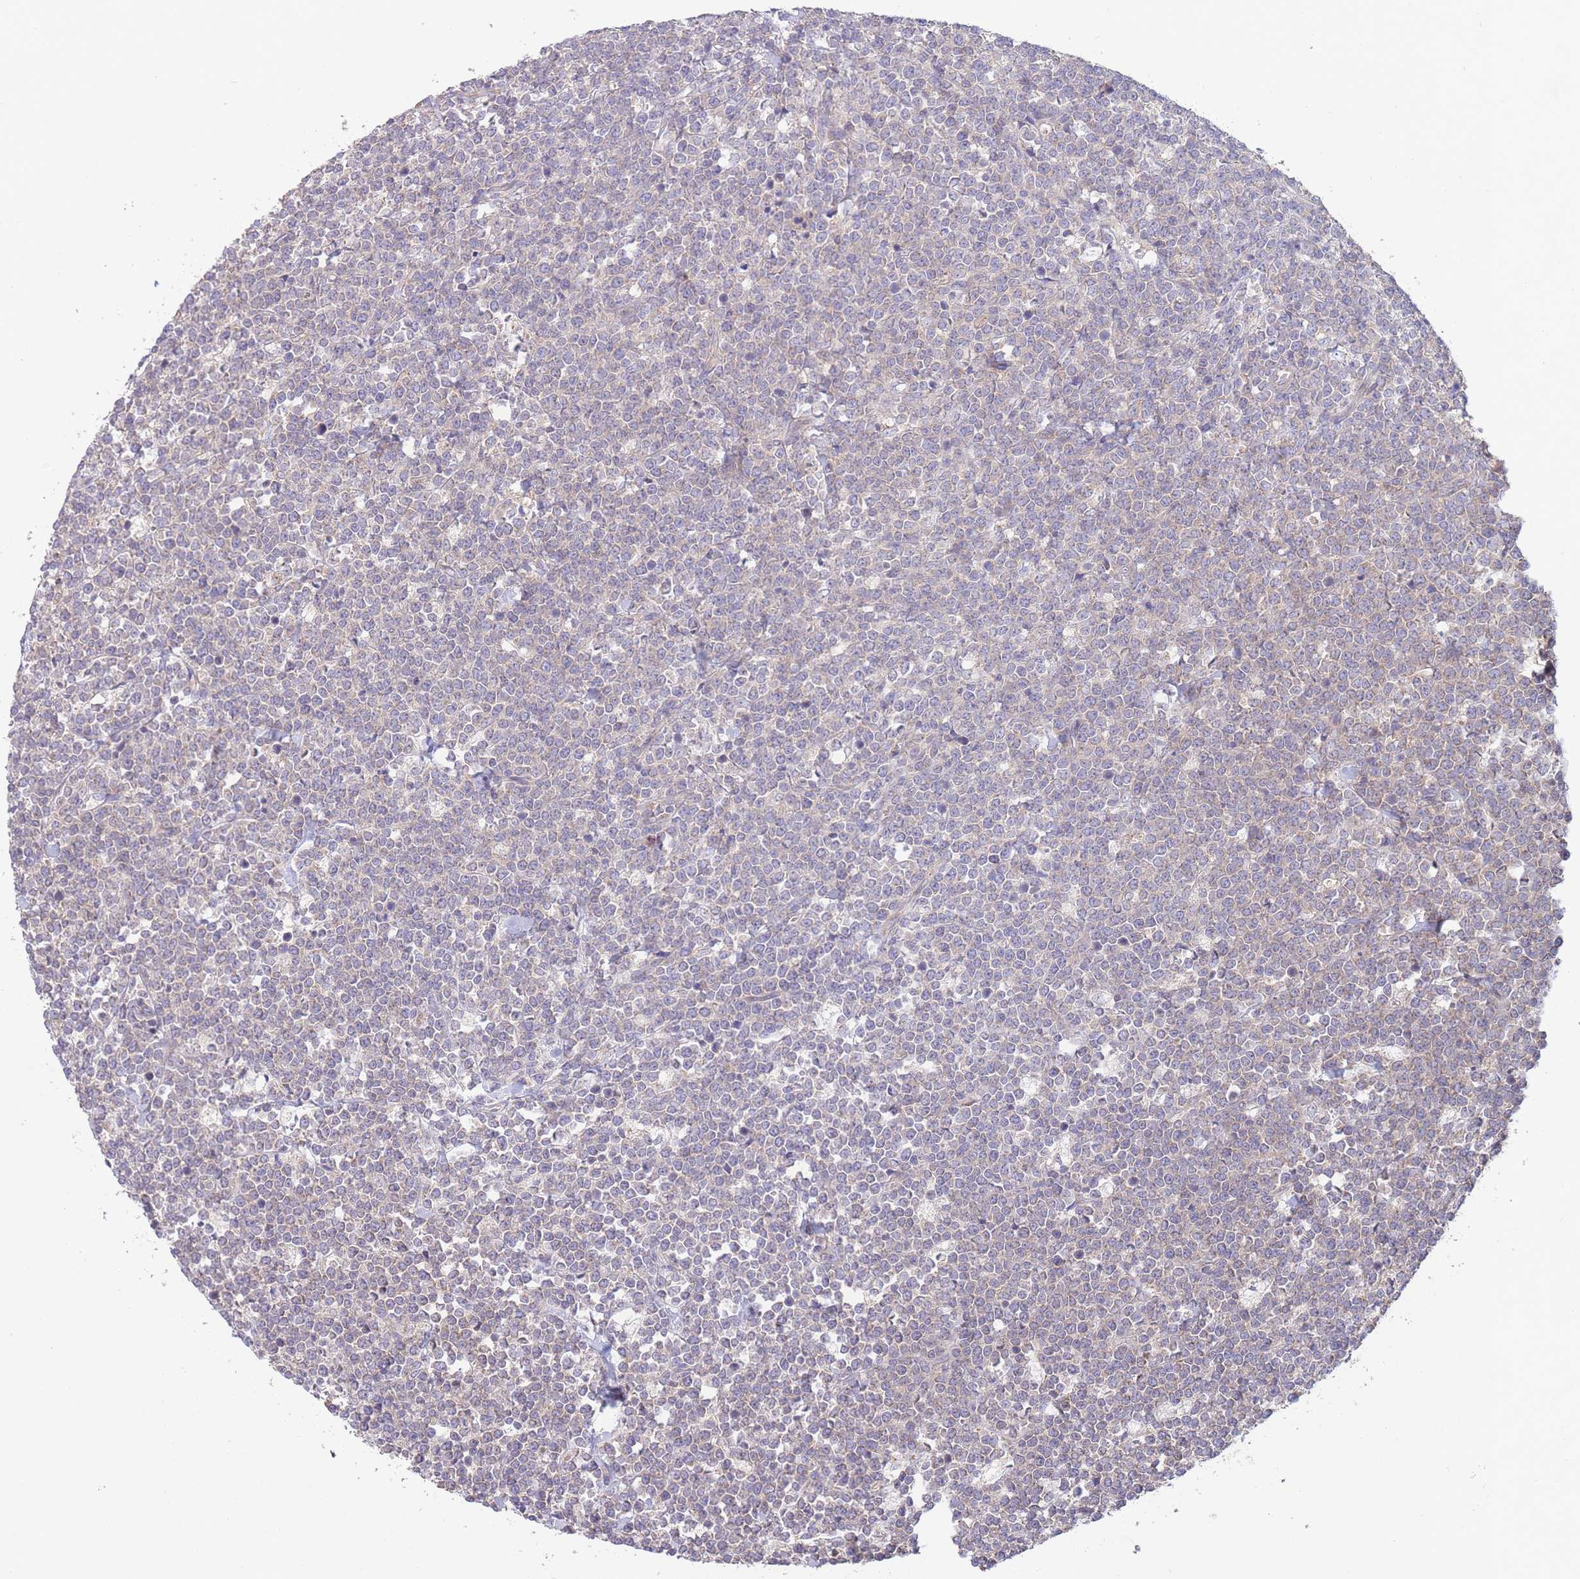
{"staining": {"intensity": "negative", "quantity": "none", "location": "none"}, "tissue": "lymphoma", "cell_type": "Tumor cells", "image_type": "cancer", "snomed": [{"axis": "morphology", "description": "Malignant lymphoma, non-Hodgkin's type, High grade"}, {"axis": "topography", "description": "Small intestine"}], "caption": "There is no significant positivity in tumor cells of lymphoma.", "gene": "ALS2CL", "patient": {"sex": "male", "age": 8}}